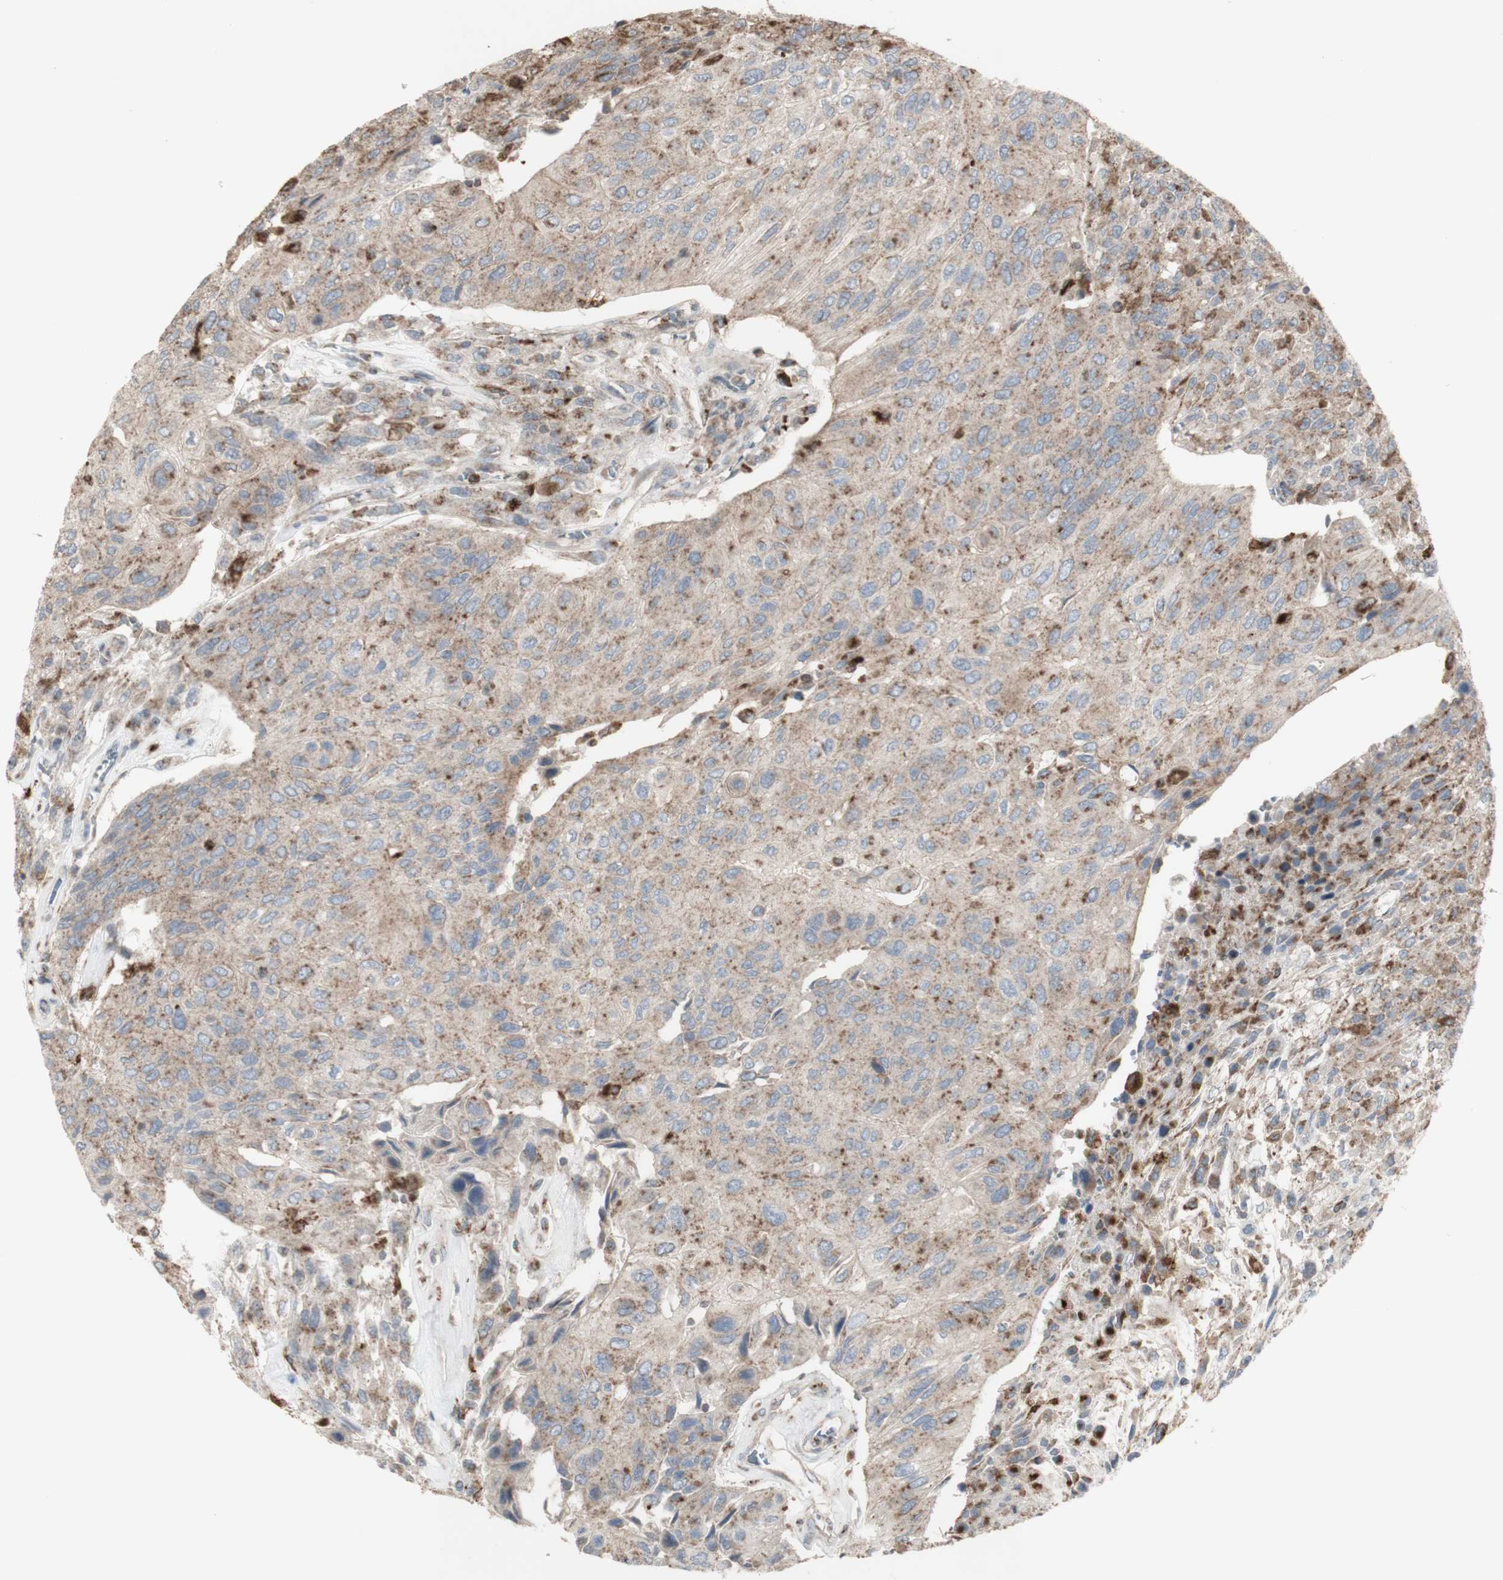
{"staining": {"intensity": "moderate", "quantity": "25%-75%", "location": "cytoplasmic/membranous"}, "tissue": "urothelial cancer", "cell_type": "Tumor cells", "image_type": "cancer", "snomed": [{"axis": "morphology", "description": "Urothelial carcinoma, High grade"}, {"axis": "topography", "description": "Urinary bladder"}], "caption": "The micrograph exhibits staining of urothelial cancer, revealing moderate cytoplasmic/membranous protein expression (brown color) within tumor cells.", "gene": "ATP6V1E1", "patient": {"sex": "male", "age": 66}}